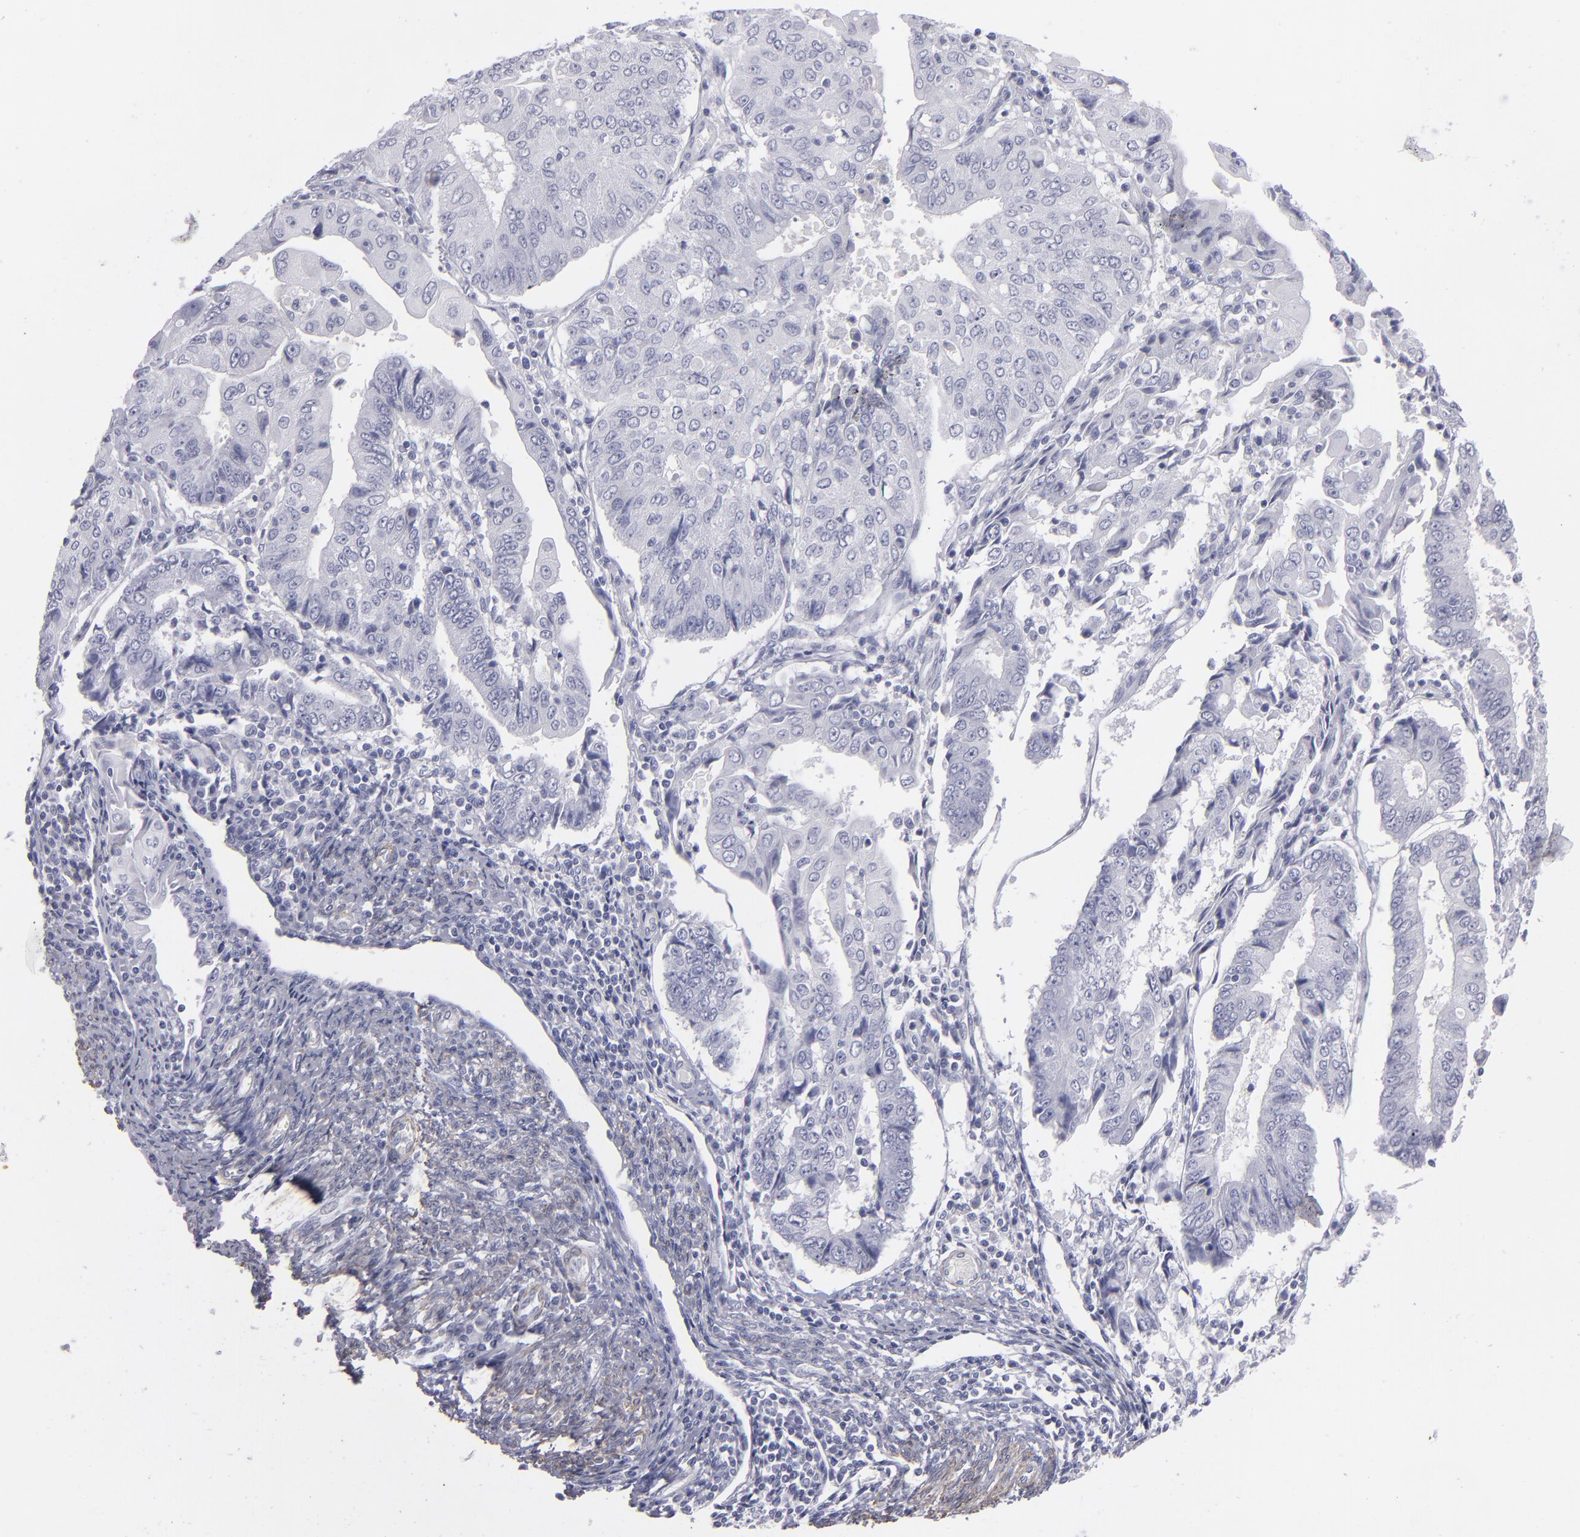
{"staining": {"intensity": "negative", "quantity": "none", "location": "none"}, "tissue": "endometrial cancer", "cell_type": "Tumor cells", "image_type": "cancer", "snomed": [{"axis": "morphology", "description": "Adenocarcinoma, NOS"}, {"axis": "topography", "description": "Endometrium"}], "caption": "An IHC micrograph of adenocarcinoma (endometrial) is shown. There is no staining in tumor cells of adenocarcinoma (endometrial).", "gene": "MYH11", "patient": {"sex": "female", "age": 75}}